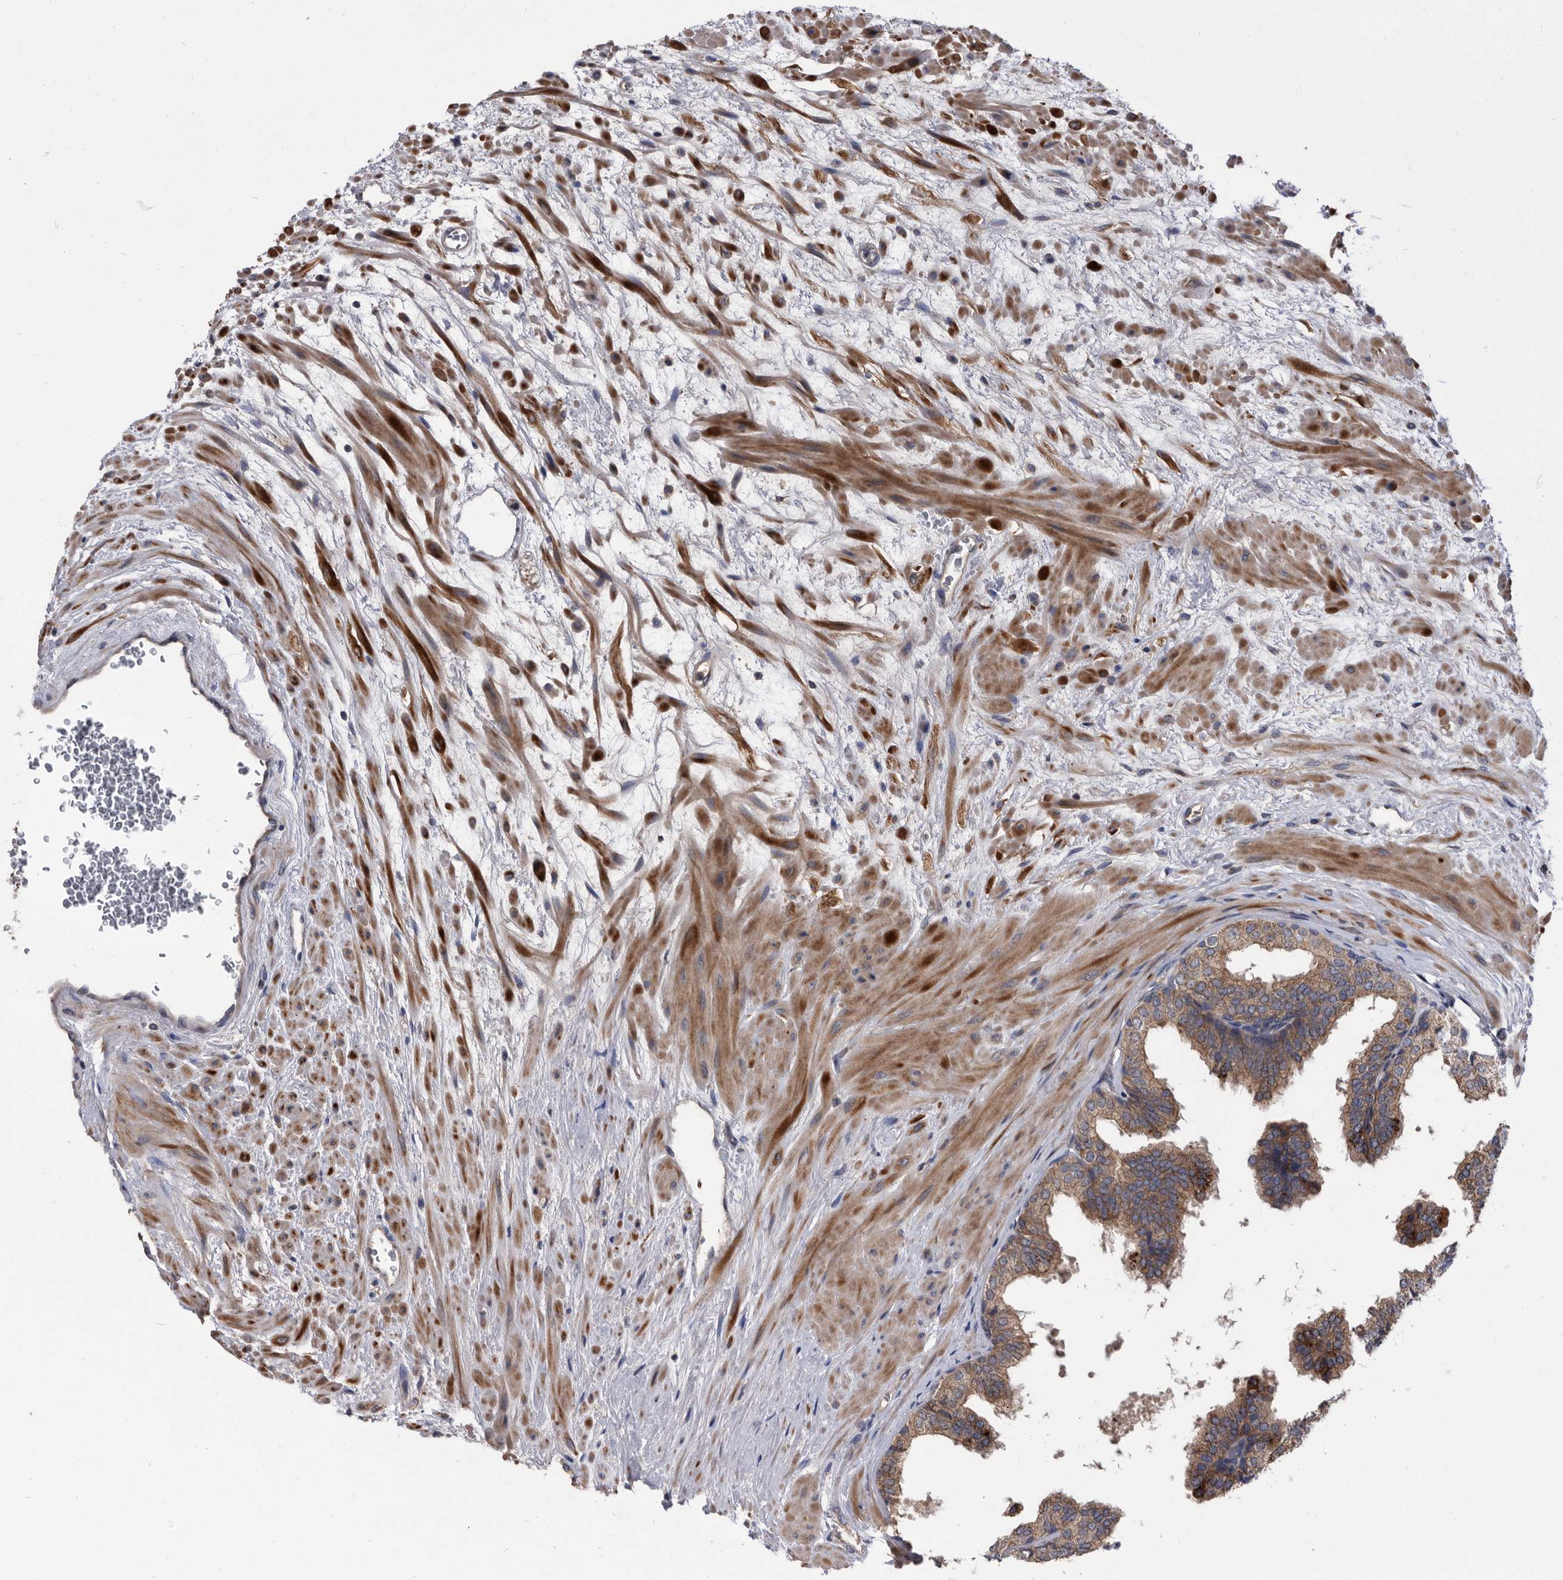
{"staining": {"intensity": "strong", "quantity": ">75%", "location": "cytoplasmic/membranous"}, "tissue": "prostate", "cell_type": "Glandular cells", "image_type": "normal", "snomed": [{"axis": "morphology", "description": "Normal tissue, NOS"}, {"axis": "topography", "description": "Prostate"}], "caption": "Protein analysis of normal prostate exhibits strong cytoplasmic/membranous expression in about >75% of glandular cells.", "gene": "DTNBP1", "patient": {"sex": "male", "age": 48}}